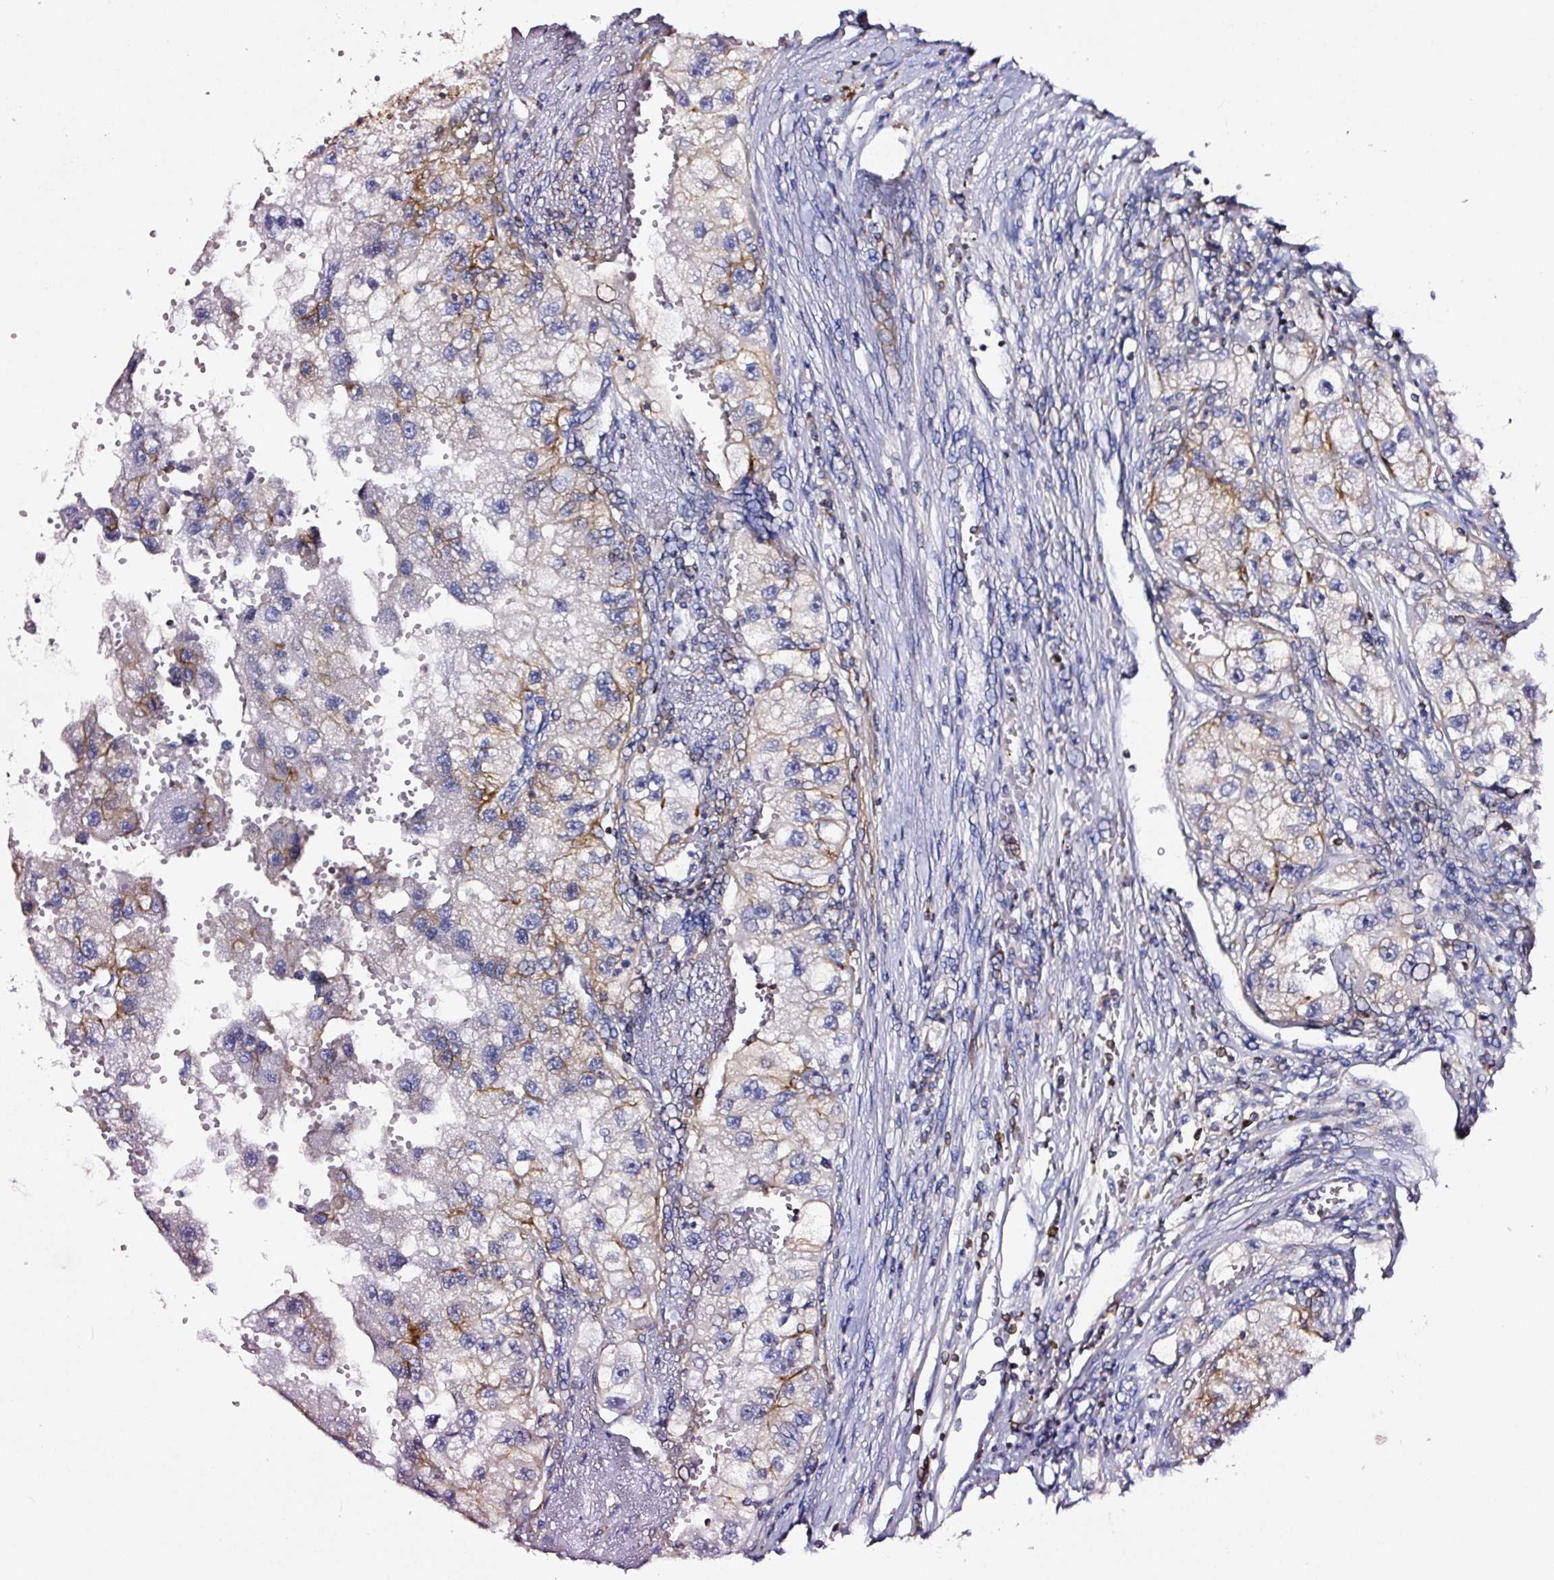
{"staining": {"intensity": "moderate", "quantity": "<25%", "location": "cytoplasmic/membranous"}, "tissue": "renal cancer", "cell_type": "Tumor cells", "image_type": "cancer", "snomed": [{"axis": "morphology", "description": "Adenocarcinoma, NOS"}, {"axis": "topography", "description": "Kidney"}], "caption": "This is a micrograph of immunohistochemistry staining of renal adenocarcinoma, which shows moderate expression in the cytoplasmic/membranous of tumor cells.", "gene": "ADD3", "patient": {"sex": "male", "age": 63}}